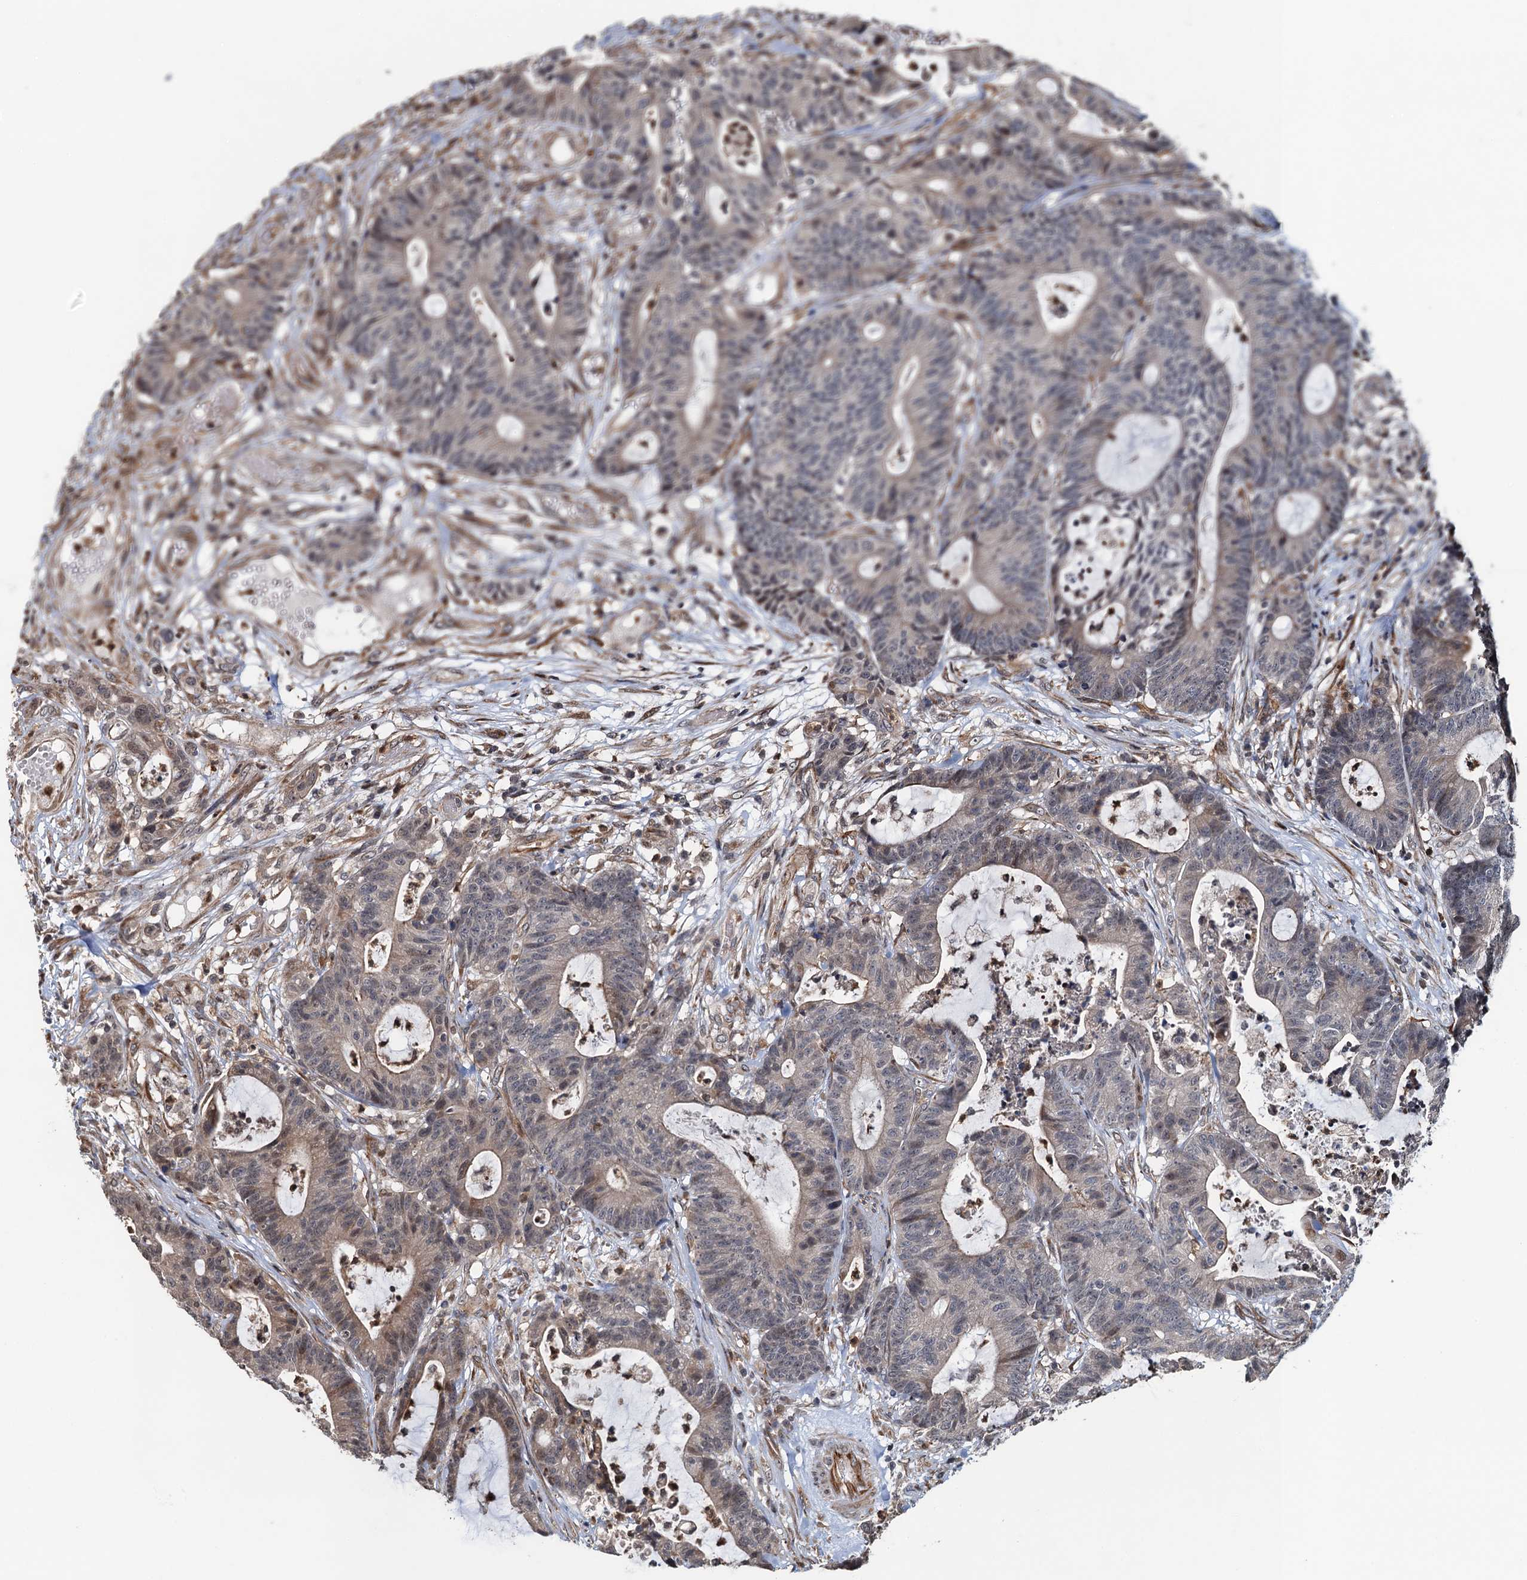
{"staining": {"intensity": "weak", "quantity": "<25%", "location": "cytoplasmic/membranous"}, "tissue": "colorectal cancer", "cell_type": "Tumor cells", "image_type": "cancer", "snomed": [{"axis": "morphology", "description": "Adenocarcinoma, NOS"}, {"axis": "topography", "description": "Colon"}], "caption": "Tumor cells show no significant protein staining in colorectal cancer.", "gene": "WHAMM", "patient": {"sex": "female", "age": 84}}